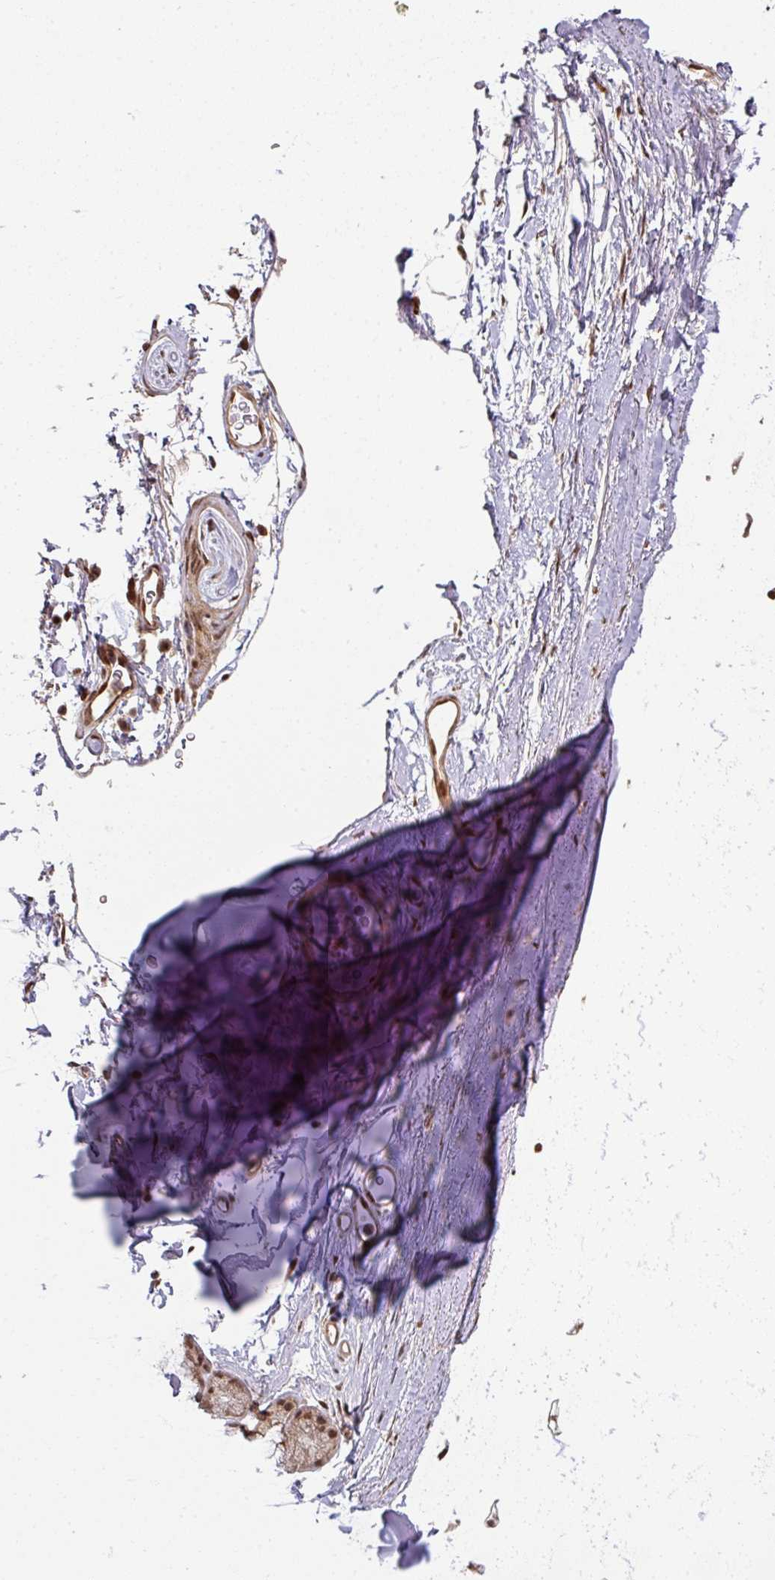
{"staining": {"intensity": "negative", "quantity": "none", "location": "none"}, "tissue": "soft tissue", "cell_type": "Chondrocytes", "image_type": "normal", "snomed": [{"axis": "morphology", "description": "Normal tissue, NOS"}, {"axis": "topography", "description": "Lymph node"}, {"axis": "topography", "description": "Cartilage tissue"}, {"axis": "topography", "description": "Bronchus"}], "caption": "Immunohistochemical staining of unremarkable soft tissue reveals no significant staining in chondrocytes. (Brightfield microscopy of DAB (3,3'-diaminobenzidine) immunohistochemistry (IHC) at high magnification).", "gene": "SIK3", "patient": {"sex": "female", "age": 70}}